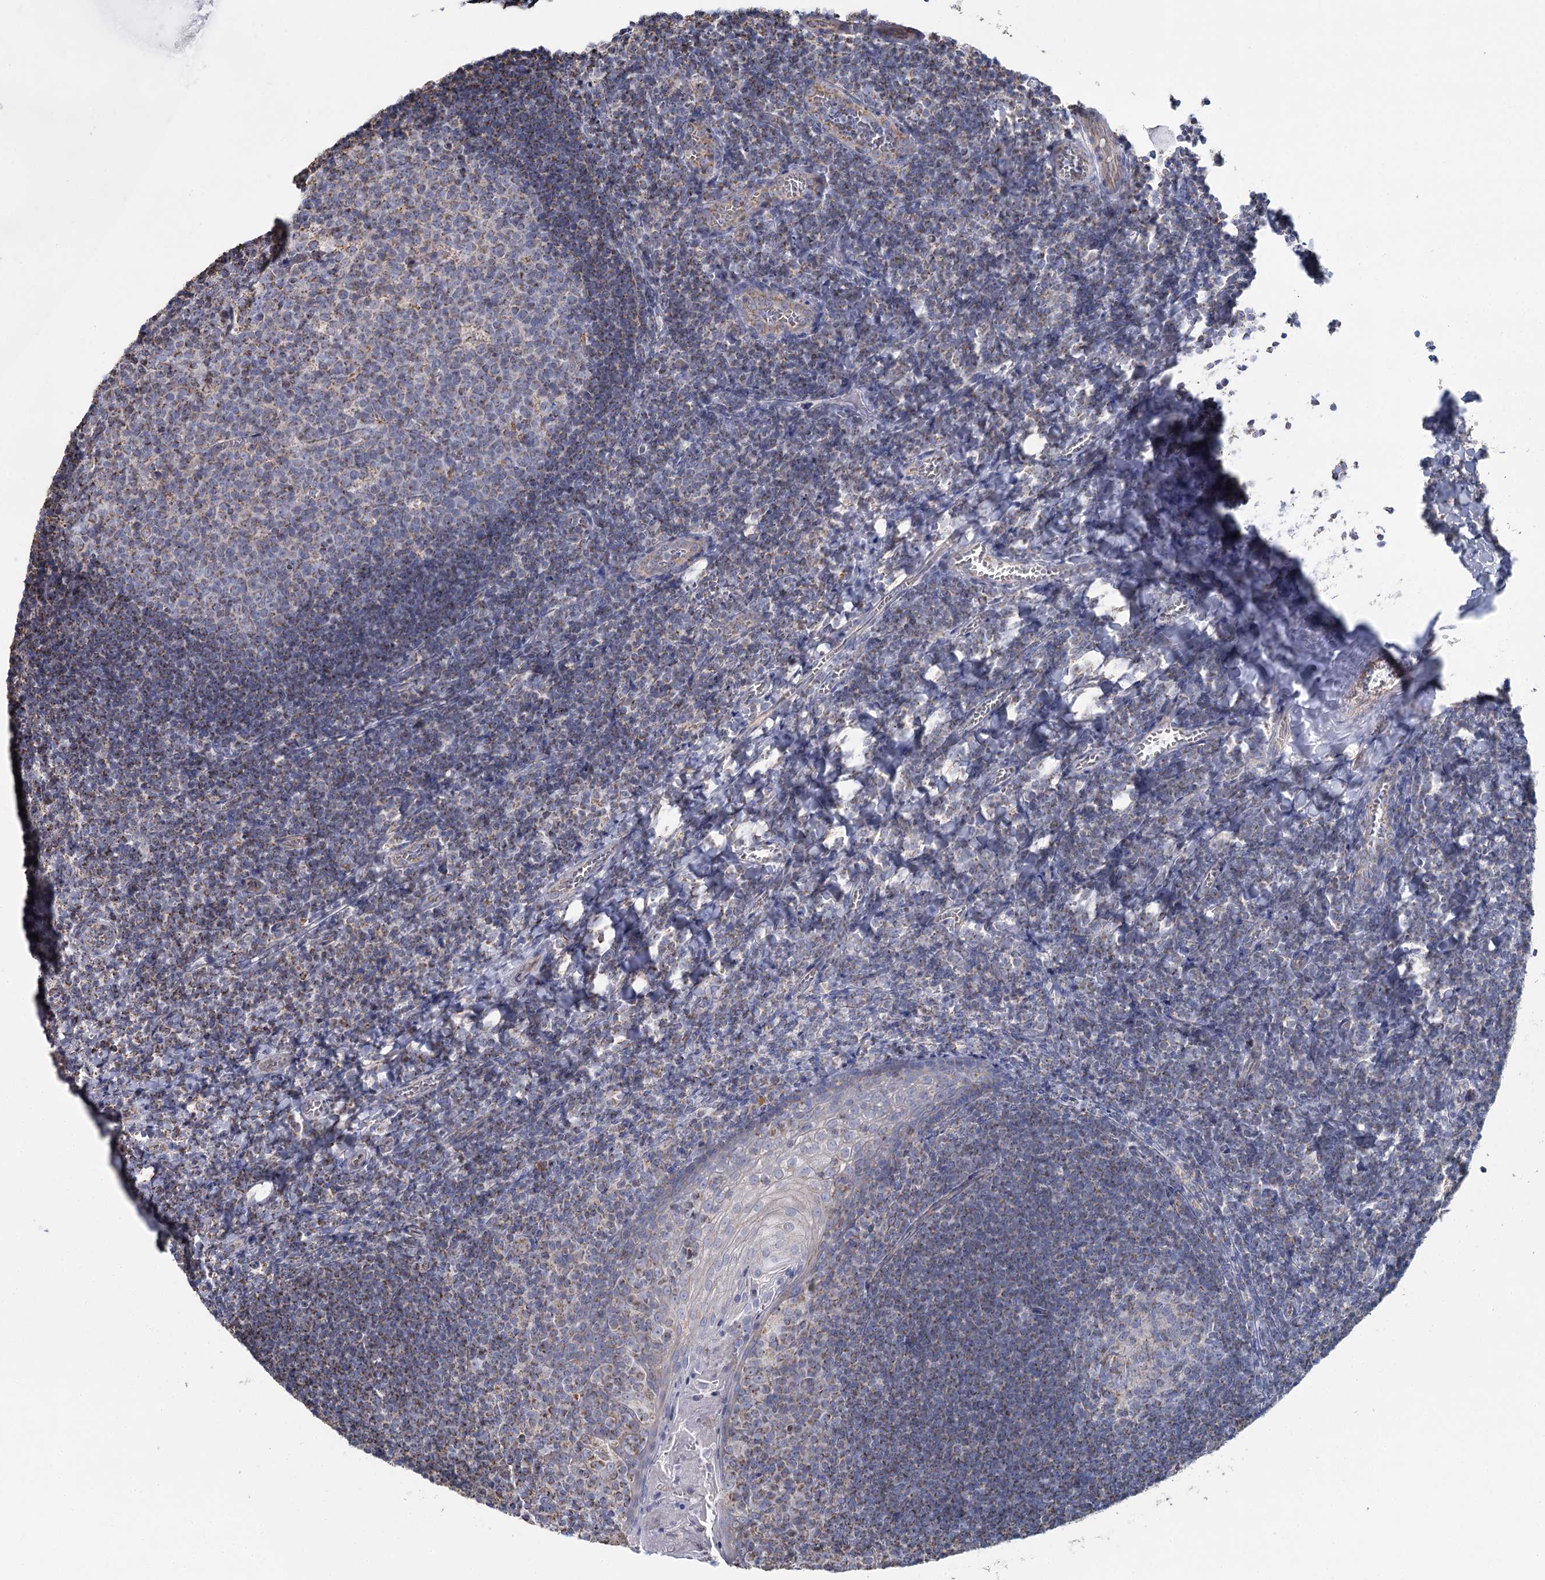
{"staining": {"intensity": "moderate", "quantity": "<25%", "location": "cytoplasmic/membranous"}, "tissue": "tonsil", "cell_type": "Germinal center cells", "image_type": "normal", "snomed": [{"axis": "morphology", "description": "Normal tissue, NOS"}, {"axis": "topography", "description": "Tonsil"}], "caption": "Immunohistochemical staining of benign human tonsil exhibits low levels of moderate cytoplasmic/membranous expression in about <25% of germinal center cells. The protein of interest is stained brown, and the nuclei are stained in blue (DAB IHC with brightfield microscopy, high magnification).", "gene": "MRPL44", "patient": {"sex": "male", "age": 27}}